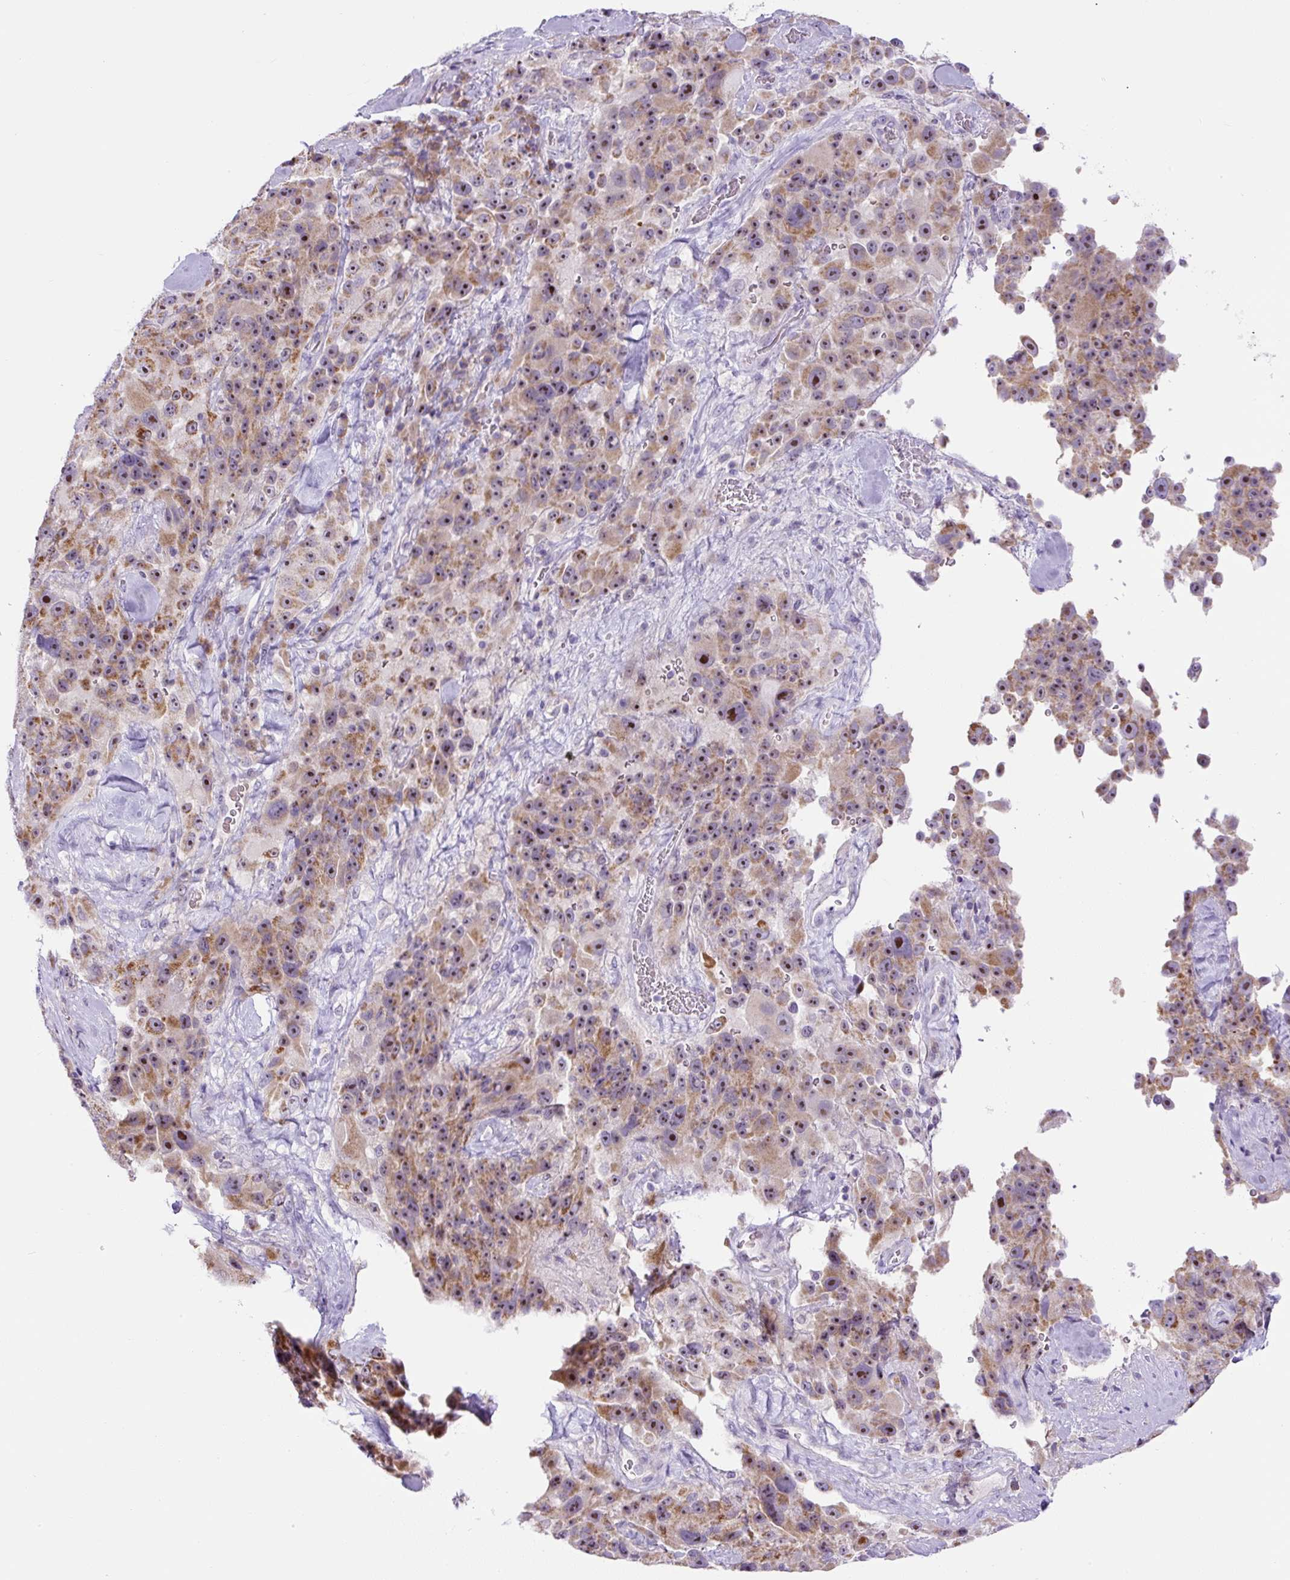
{"staining": {"intensity": "moderate", "quantity": ">75%", "location": "cytoplasmic/membranous,nuclear"}, "tissue": "melanoma", "cell_type": "Tumor cells", "image_type": "cancer", "snomed": [{"axis": "morphology", "description": "Malignant melanoma, Metastatic site"}, {"axis": "topography", "description": "Lymph node"}], "caption": "Tumor cells display medium levels of moderate cytoplasmic/membranous and nuclear staining in about >75% of cells in melanoma.", "gene": "ZNF596", "patient": {"sex": "male", "age": 62}}